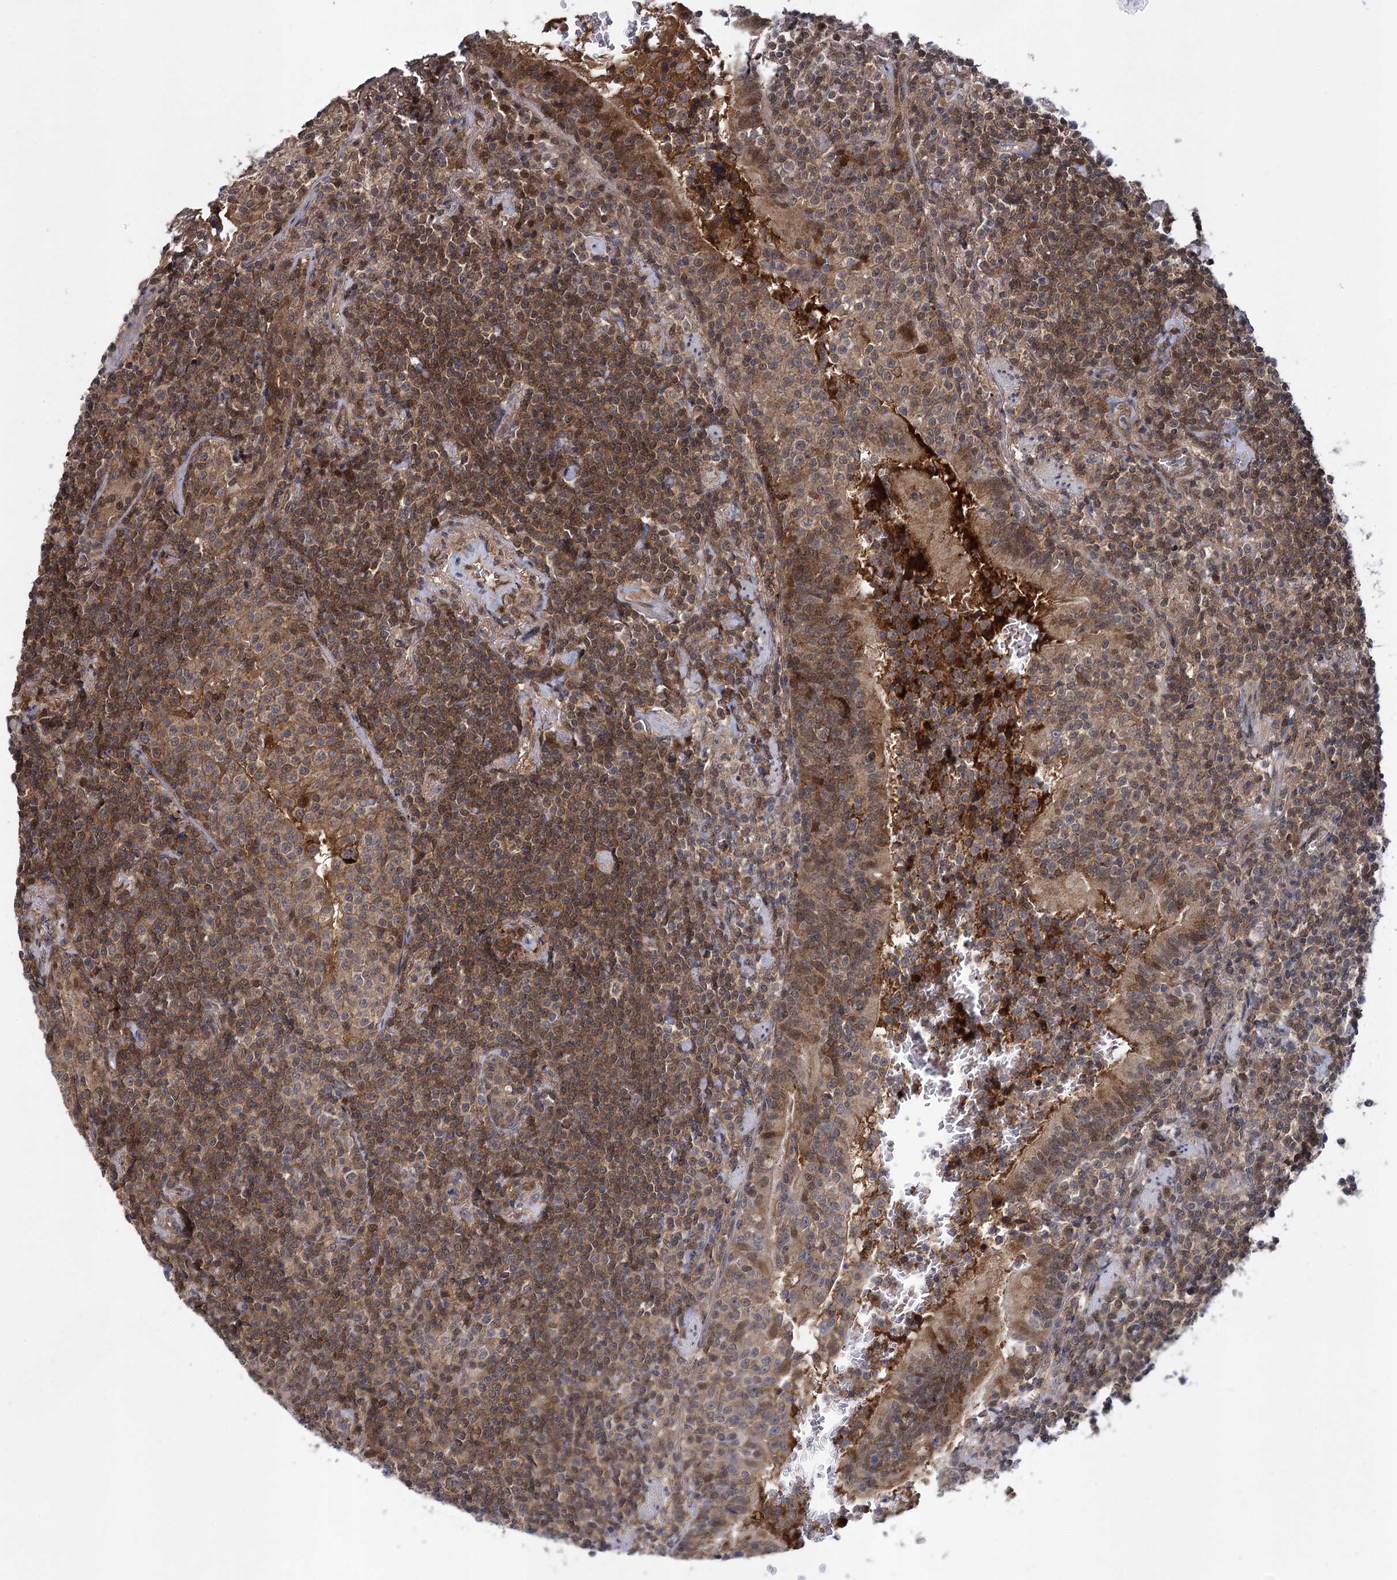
{"staining": {"intensity": "strong", "quantity": ">75%", "location": "cytoplasmic/membranous"}, "tissue": "lymphoma", "cell_type": "Tumor cells", "image_type": "cancer", "snomed": [{"axis": "morphology", "description": "Malignant lymphoma, non-Hodgkin's type, Low grade"}, {"axis": "topography", "description": "Lung"}], "caption": "Lymphoma stained for a protein reveals strong cytoplasmic/membranous positivity in tumor cells.", "gene": "GLO1", "patient": {"sex": "female", "age": 71}}